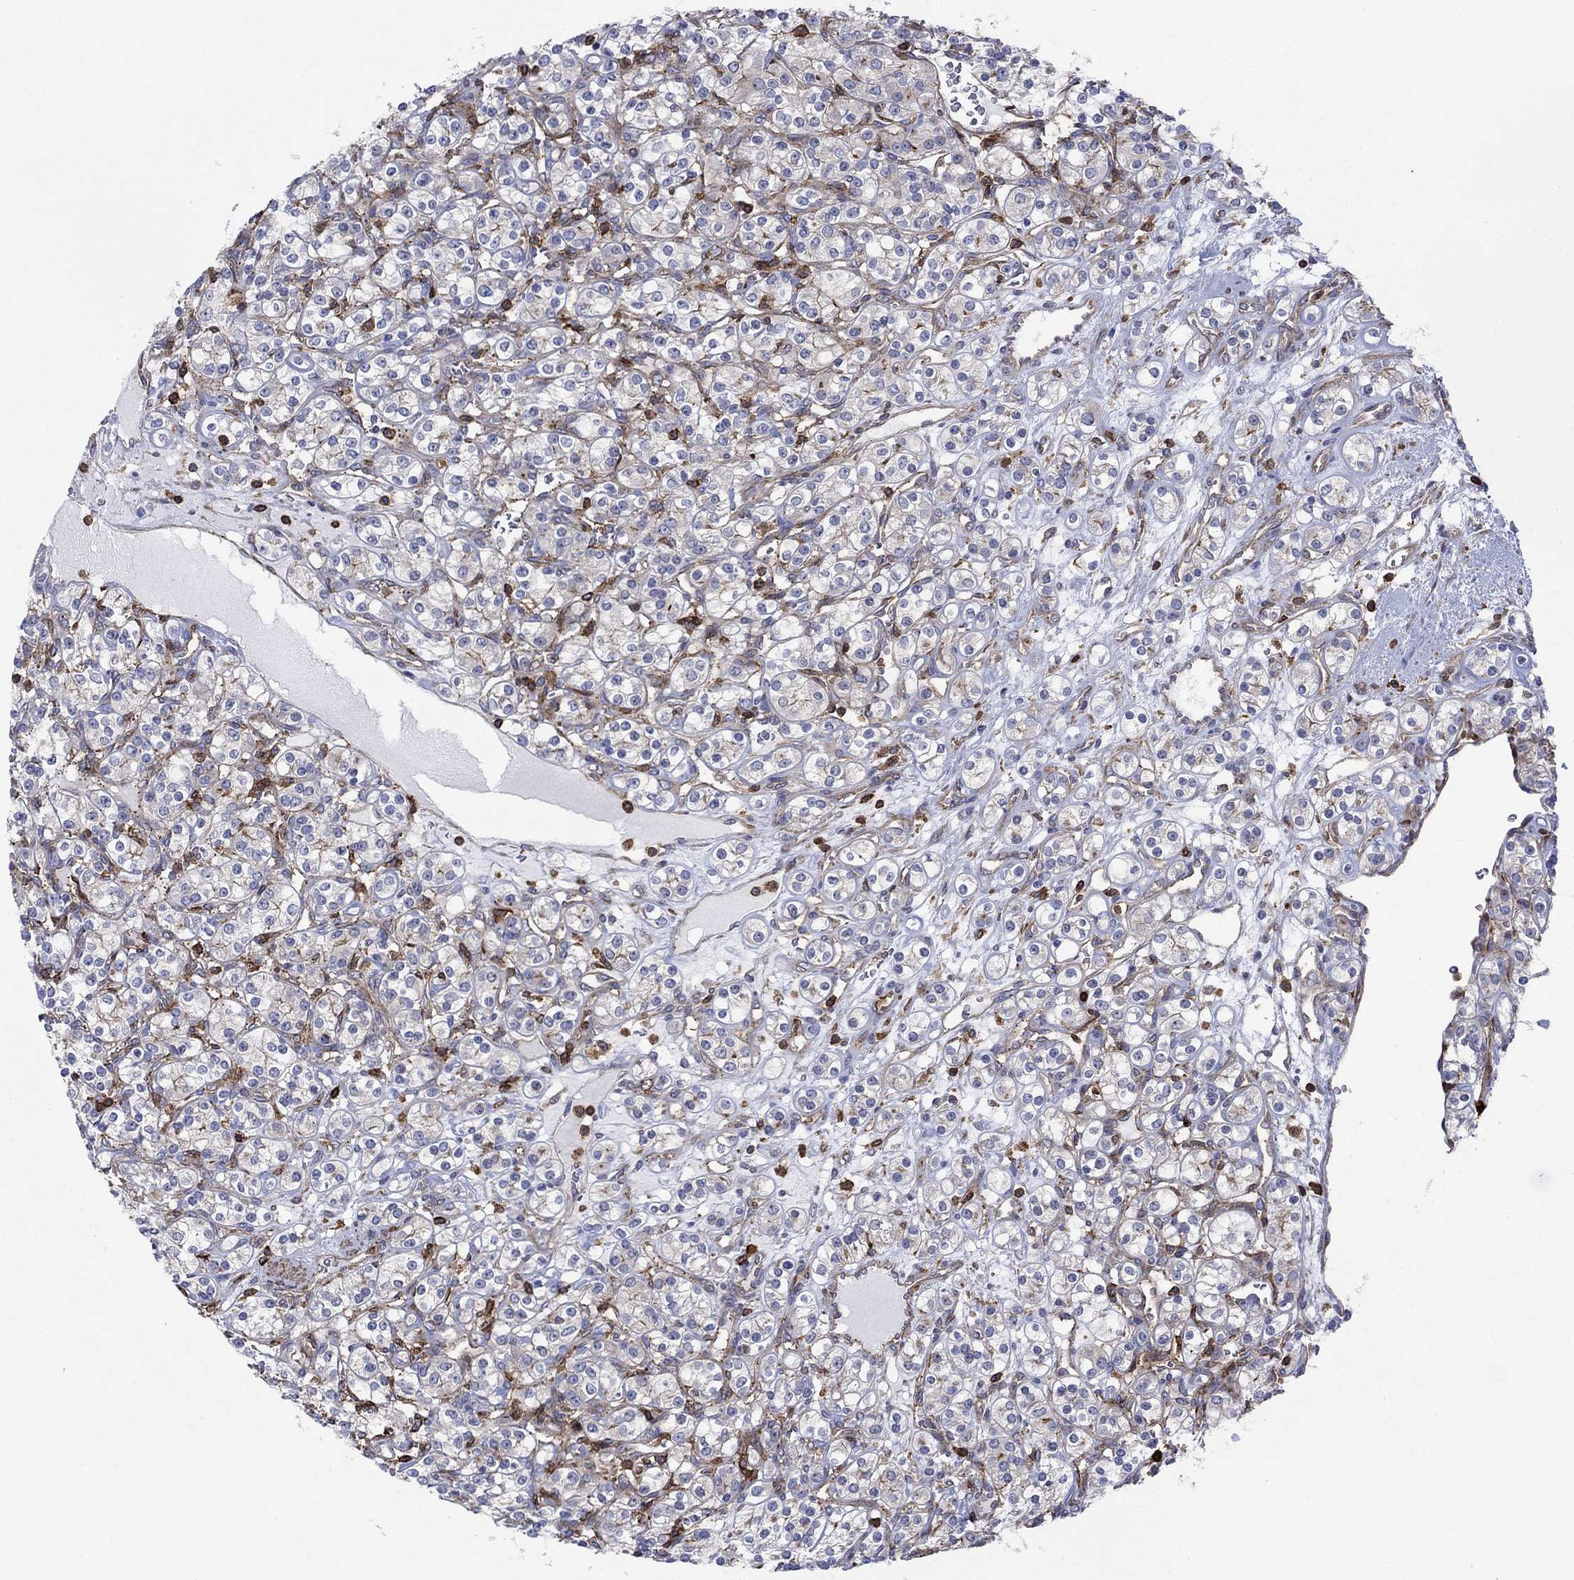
{"staining": {"intensity": "strong", "quantity": "<25%", "location": "cytoplasmic/membranous"}, "tissue": "renal cancer", "cell_type": "Tumor cells", "image_type": "cancer", "snomed": [{"axis": "morphology", "description": "Adenocarcinoma, NOS"}, {"axis": "topography", "description": "Kidney"}], "caption": "Tumor cells display strong cytoplasmic/membranous staining in about <25% of cells in adenocarcinoma (renal).", "gene": "PAG1", "patient": {"sex": "male", "age": 77}}